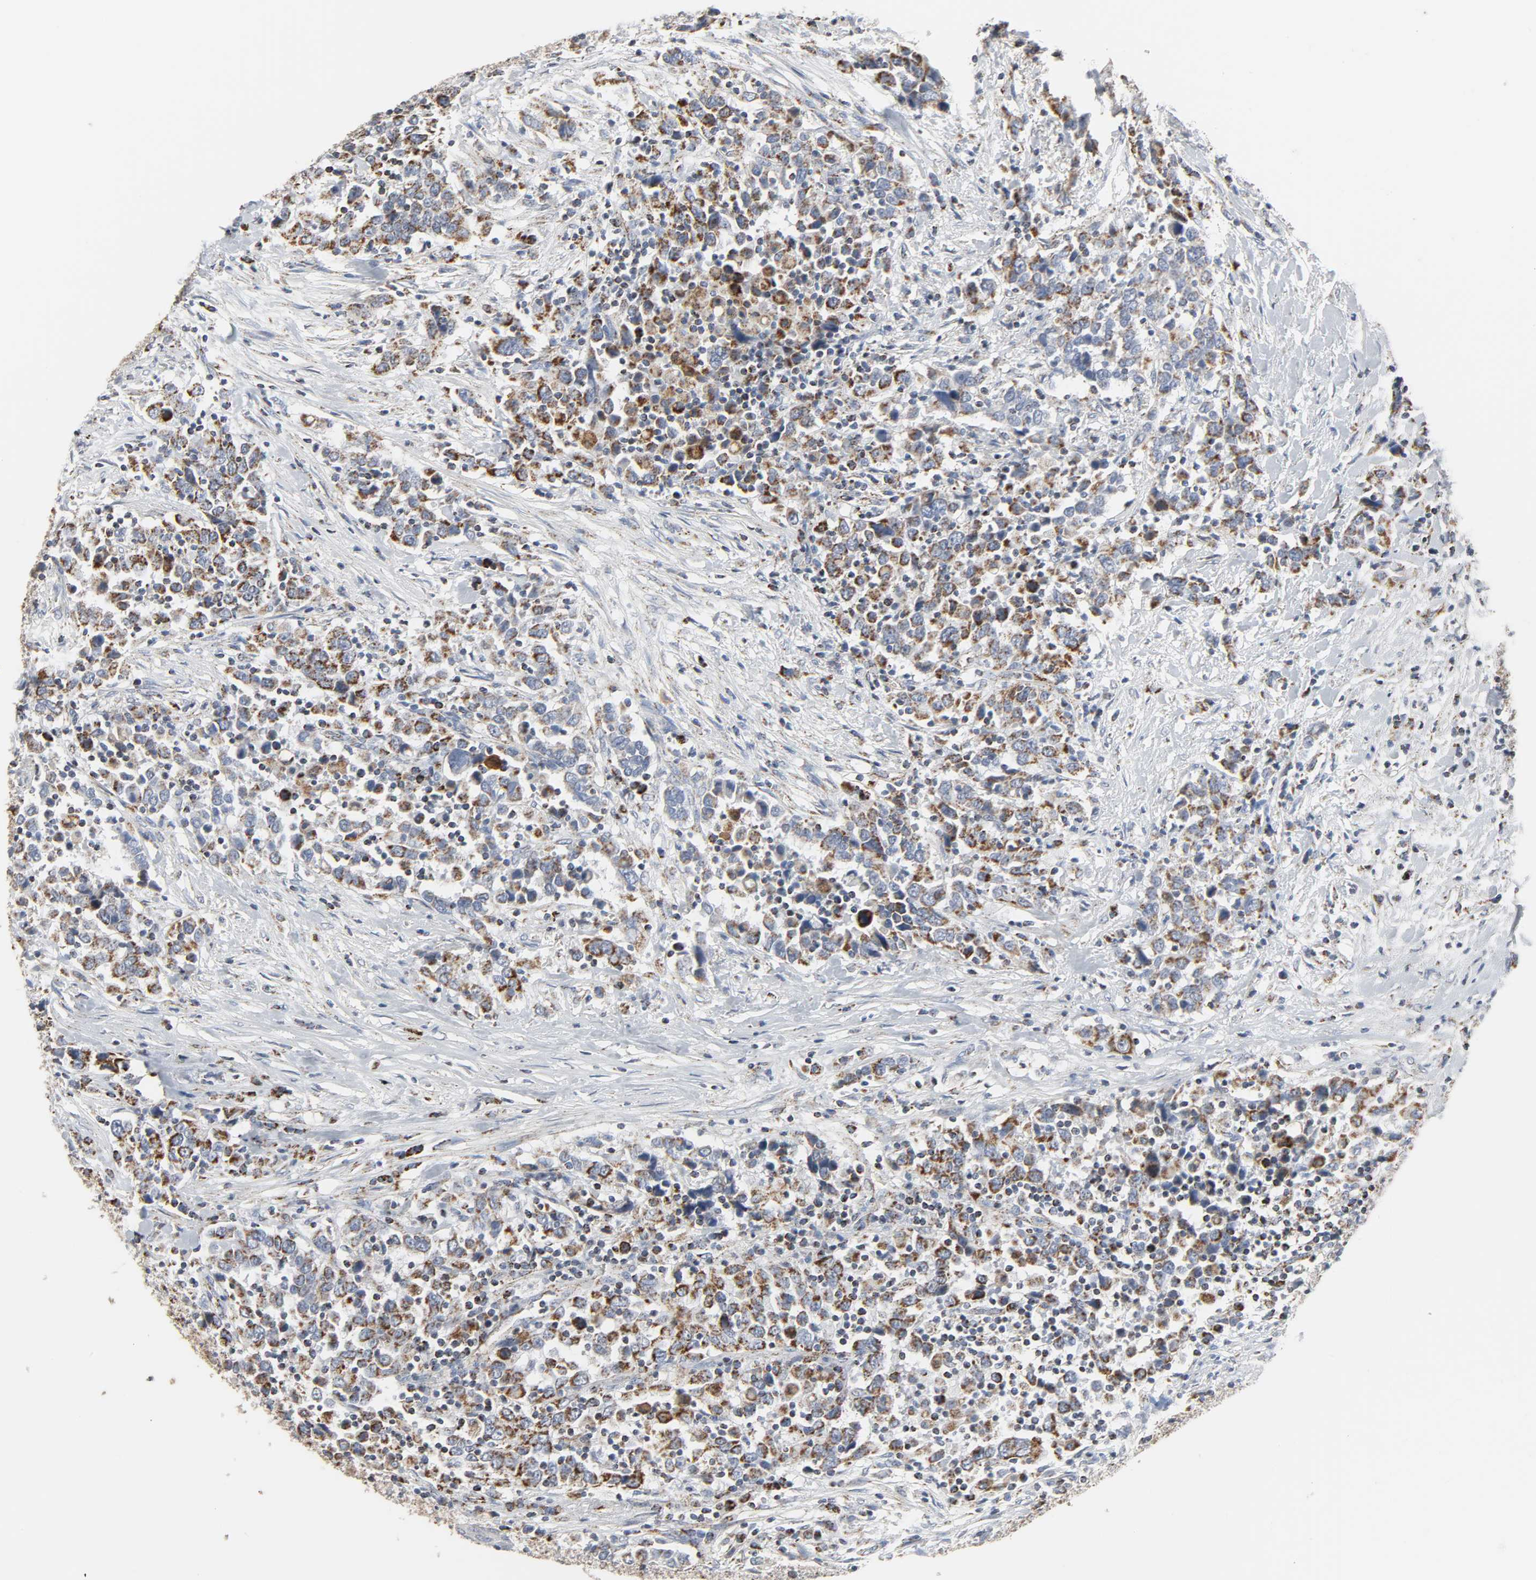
{"staining": {"intensity": "moderate", "quantity": ">75%", "location": "cytoplasmic/membranous"}, "tissue": "urothelial cancer", "cell_type": "Tumor cells", "image_type": "cancer", "snomed": [{"axis": "morphology", "description": "Urothelial carcinoma, High grade"}, {"axis": "topography", "description": "Urinary bladder"}], "caption": "Immunohistochemistry (DAB (3,3'-diaminobenzidine)) staining of human urothelial cancer demonstrates moderate cytoplasmic/membranous protein positivity in approximately >75% of tumor cells.", "gene": "ACAT1", "patient": {"sex": "male", "age": 61}}